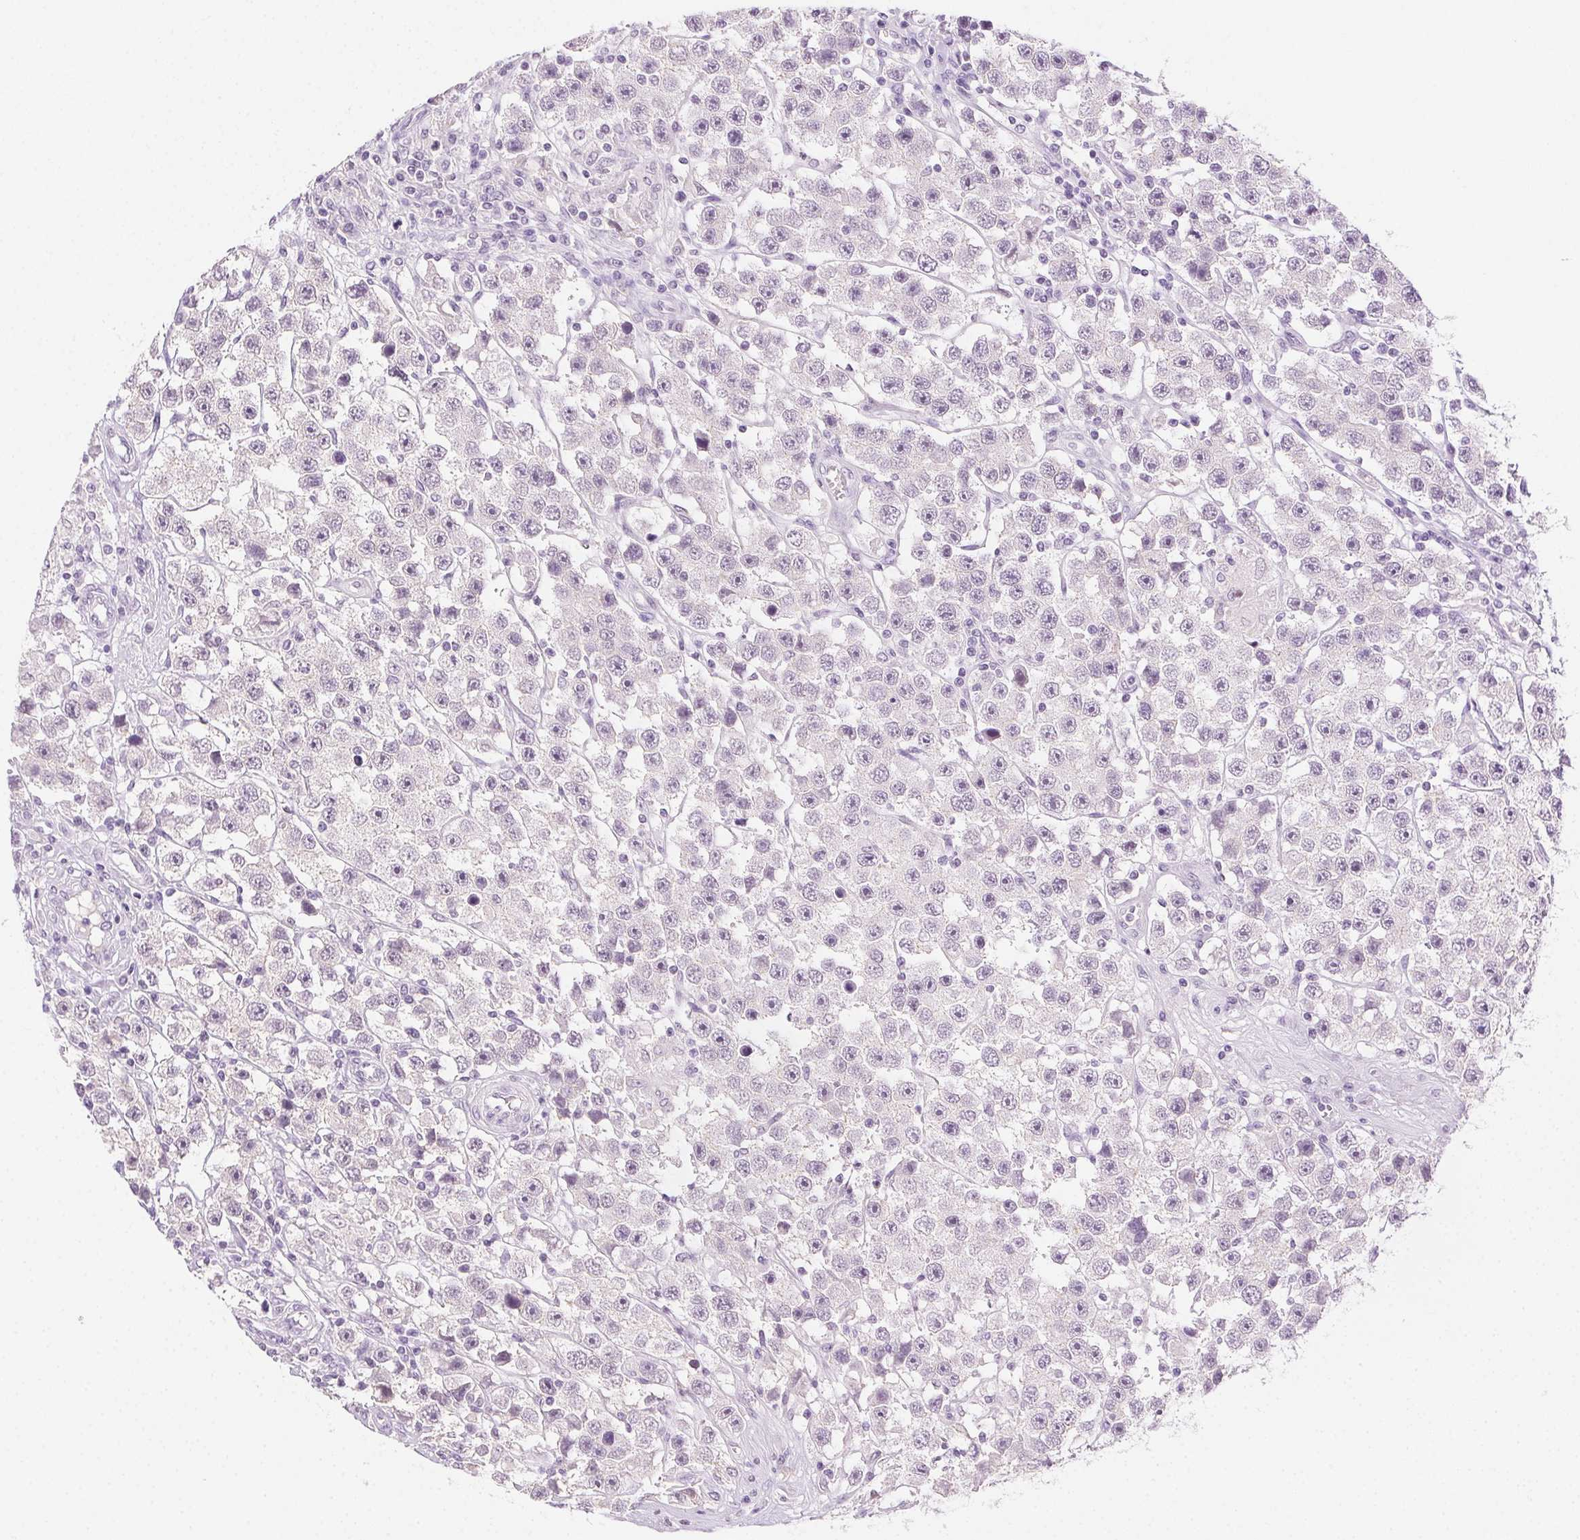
{"staining": {"intensity": "negative", "quantity": "none", "location": "none"}, "tissue": "testis cancer", "cell_type": "Tumor cells", "image_type": "cancer", "snomed": [{"axis": "morphology", "description": "Seminoma, NOS"}, {"axis": "topography", "description": "Testis"}], "caption": "The image reveals no staining of tumor cells in testis seminoma. (Immunohistochemistry (ihc), brightfield microscopy, high magnification).", "gene": "CLDN10", "patient": {"sex": "male", "age": 45}}